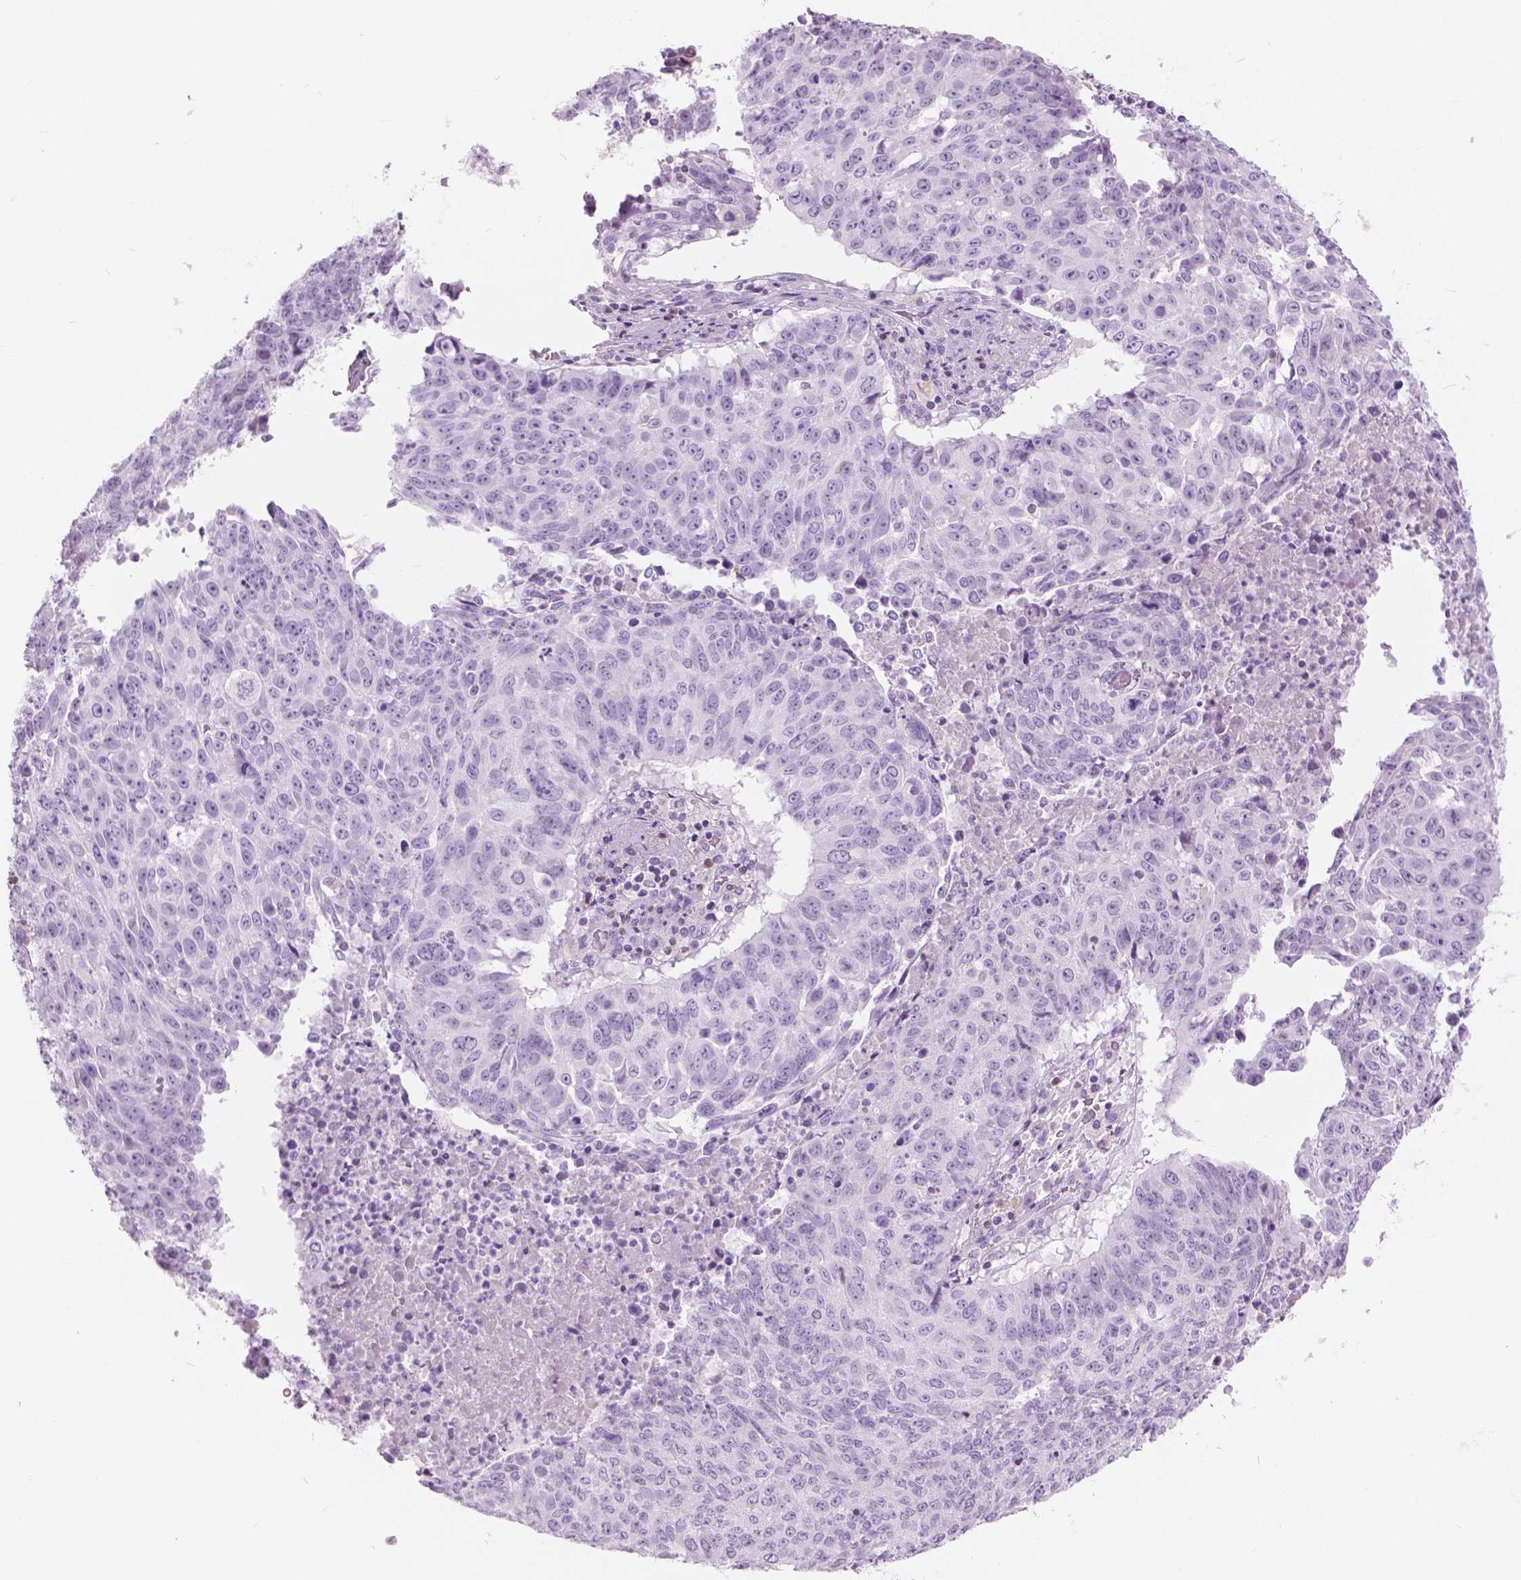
{"staining": {"intensity": "negative", "quantity": "none", "location": "none"}, "tissue": "lung cancer", "cell_type": "Tumor cells", "image_type": "cancer", "snomed": [{"axis": "morphology", "description": "Normal tissue, NOS"}, {"axis": "morphology", "description": "Squamous cell carcinoma, NOS"}, {"axis": "topography", "description": "Bronchus"}, {"axis": "topography", "description": "Lung"}], "caption": "A high-resolution micrograph shows immunohistochemistry (IHC) staining of lung cancer (squamous cell carcinoma), which displays no significant expression in tumor cells.", "gene": "GALM", "patient": {"sex": "male", "age": 64}}